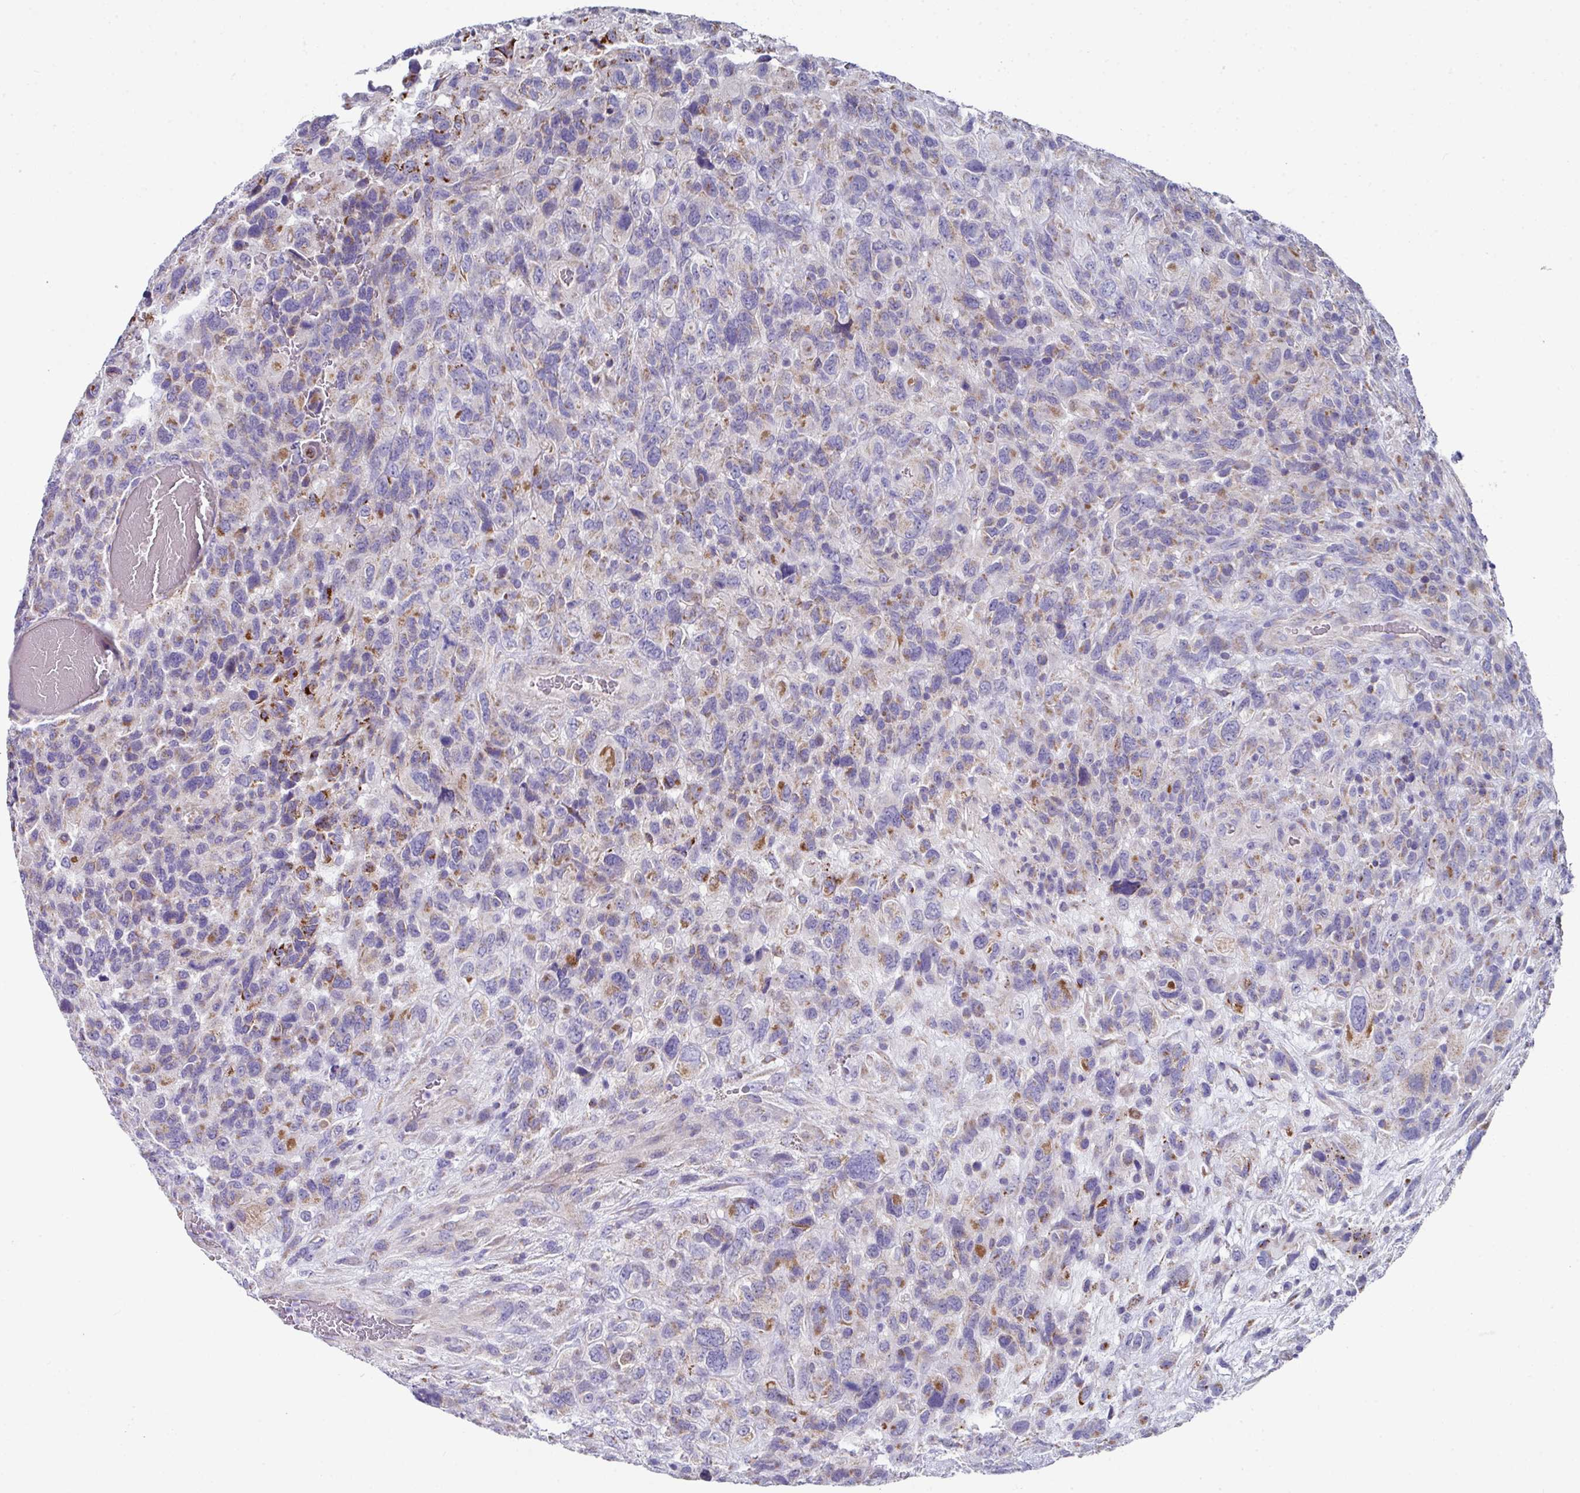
{"staining": {"intensity": "moderate", "quantity": "<25%", "location": "cytoplasmic/membranous"}, "tissue": "glioma", "cell_type": "Tumor cells", "image_type": "cancer", "snomed": [{"axis": "morphology", "description": "Glioma, malignant, High grade"}, {"axis": "topography", "description": "Brain"}], "caption": "Malignant glioma (high-grade) stained for a protein (brown) reveals moderate cytoplasmic/membranous positive staining in approximately <25% of tumor cells.", "gene": "CLDN1", "patient": {"sex": "male", "age": 61}}